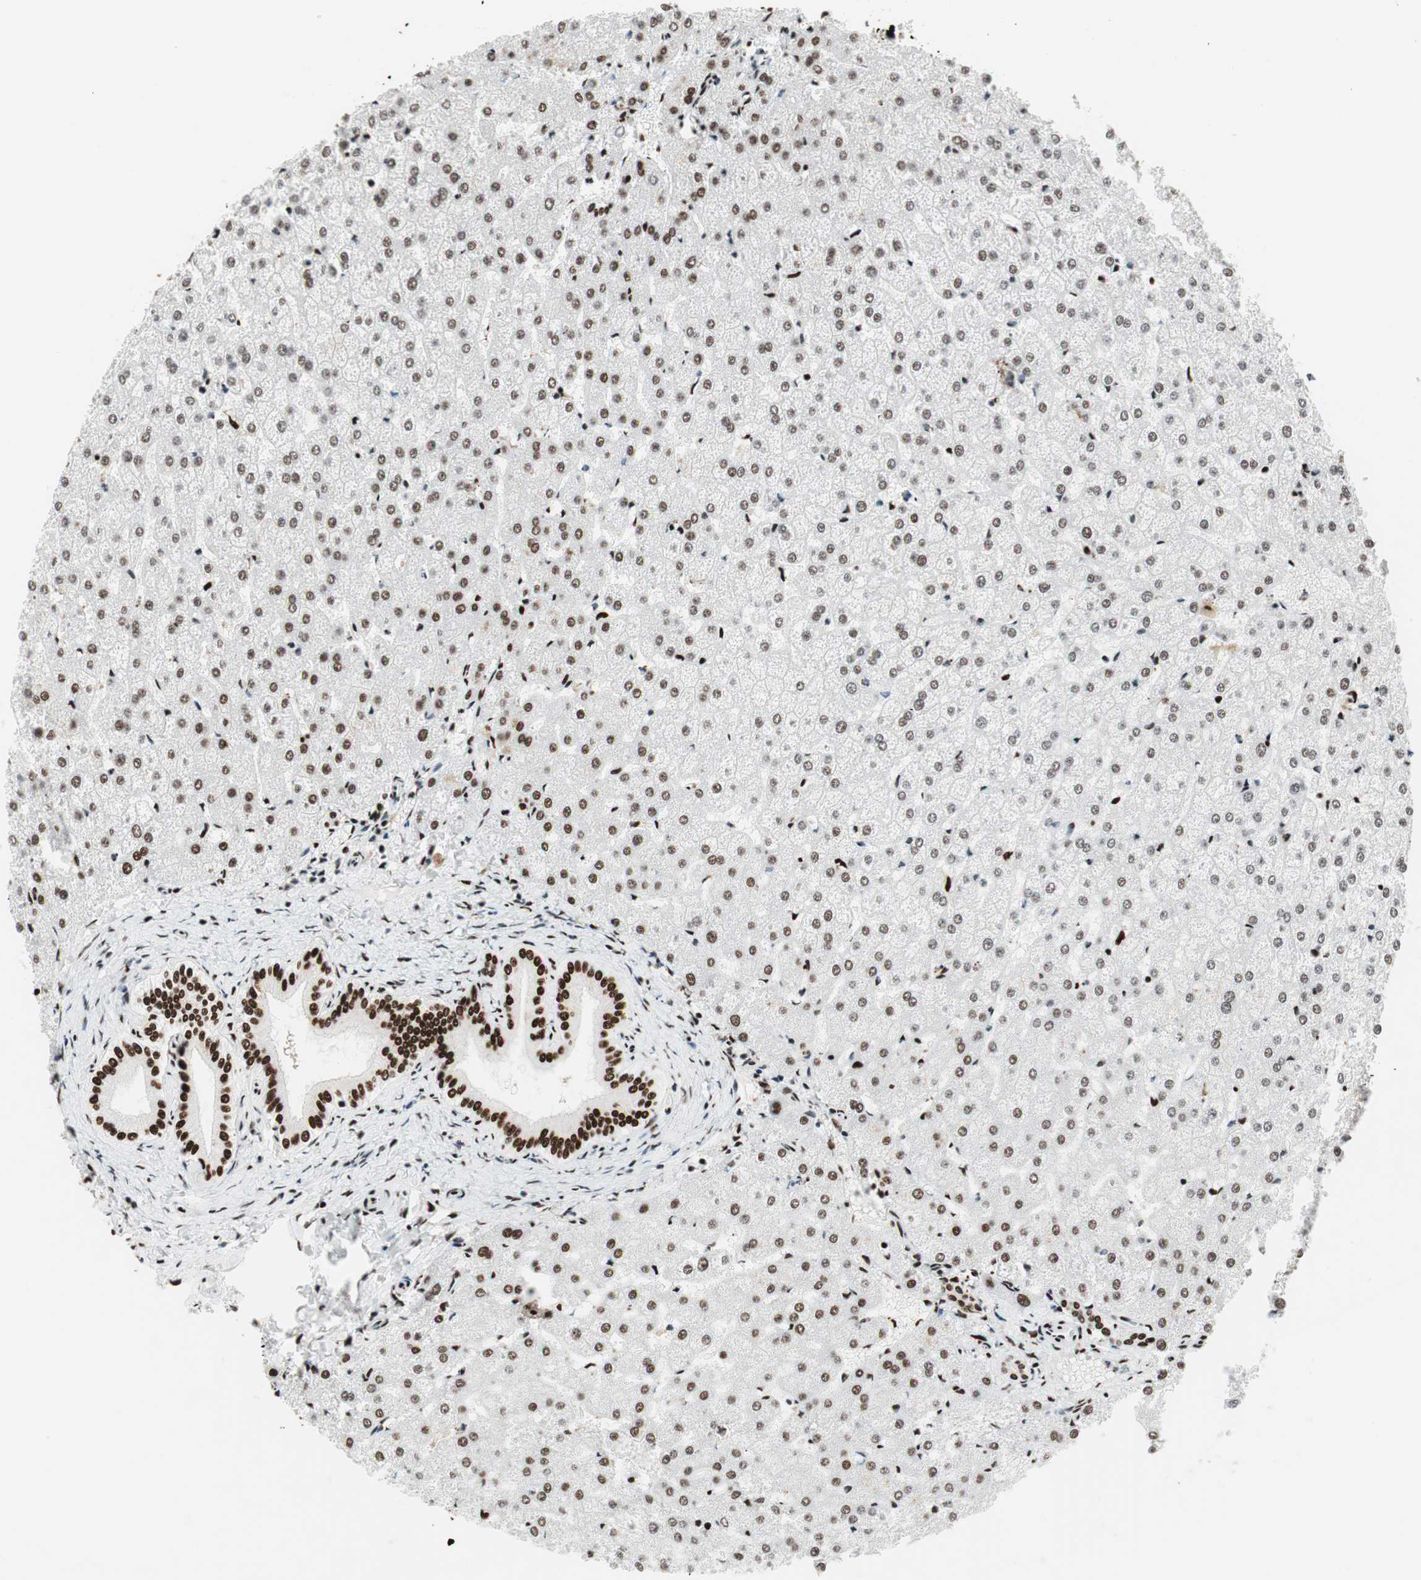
{"staining": {"intensity": "strong", "quantity": ">75%", "location": "nuclear"}, "tissue": "liver", "cell_type": "Cholangiocytes", "image_type": "normal", "snomed": [{"axis": "morphology", "description": "Normal tissue, NOS"}, {"axis": "topography", "description": "Liver"}], "caption": "Protein expression analysis of unremarkable liver displays strong nuclear expression in about >75% of cholangiocytes. (brown staining indicates protein expression, while blue staining denotes nuclei).", "gene": "PSME3", "patient": {"sex": "female", "age": 32}}